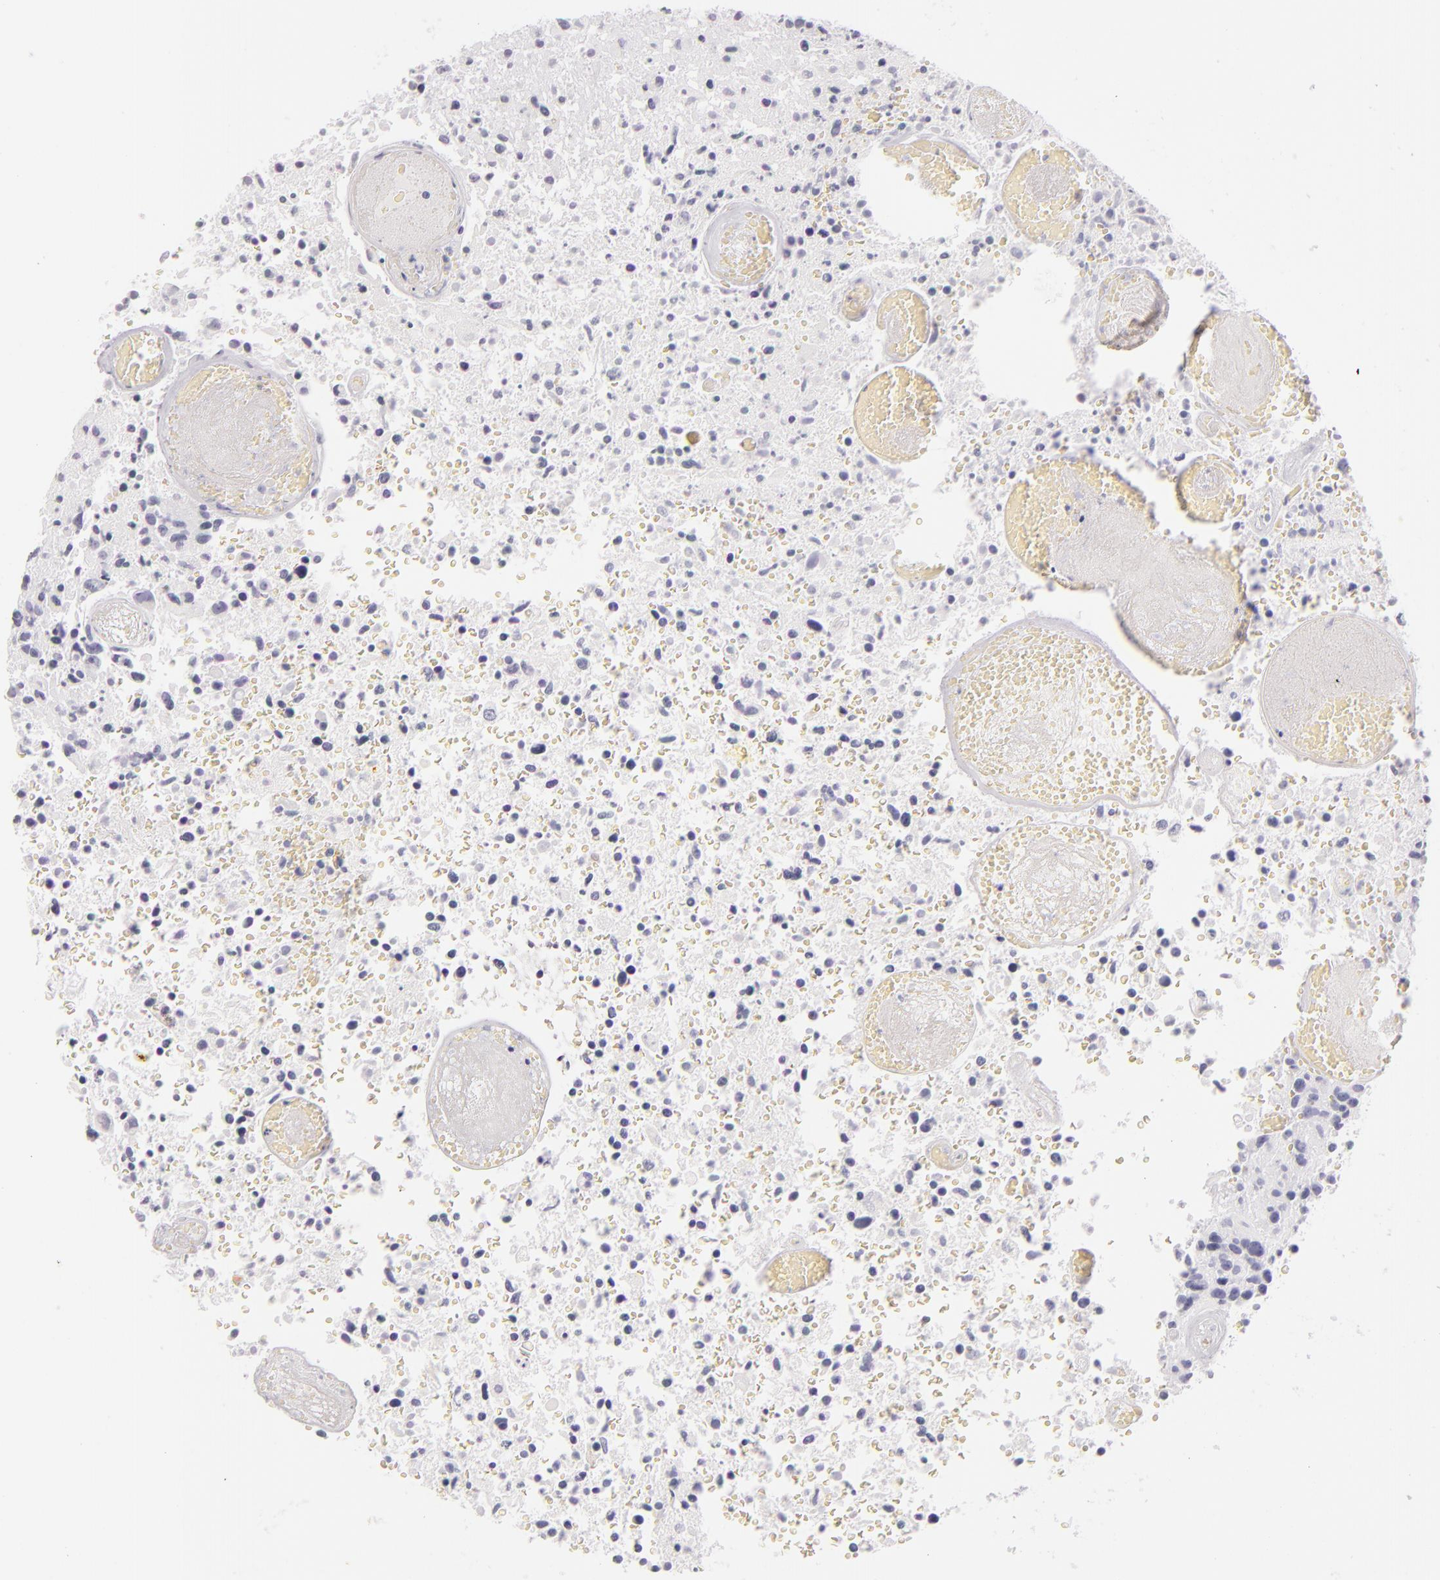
{"staining": {"intensity": "negative", "quantity": "none", "location": "none"}, "tissue": "glioma", "cell_type": "Tumor cells", "image_type": "cancer", "snomed": [{"axis": "morphology", "description": "Glioma, malignant, High grade"}, {"axis": "topography", "description": "Brain"}], "caption": "This is an immunohistochemistry image of malignant glioma (high-grade). There is no positivity in tumor cells.", "gene": "TPSD1", "patient": {"sex": "male", "age": 72}}